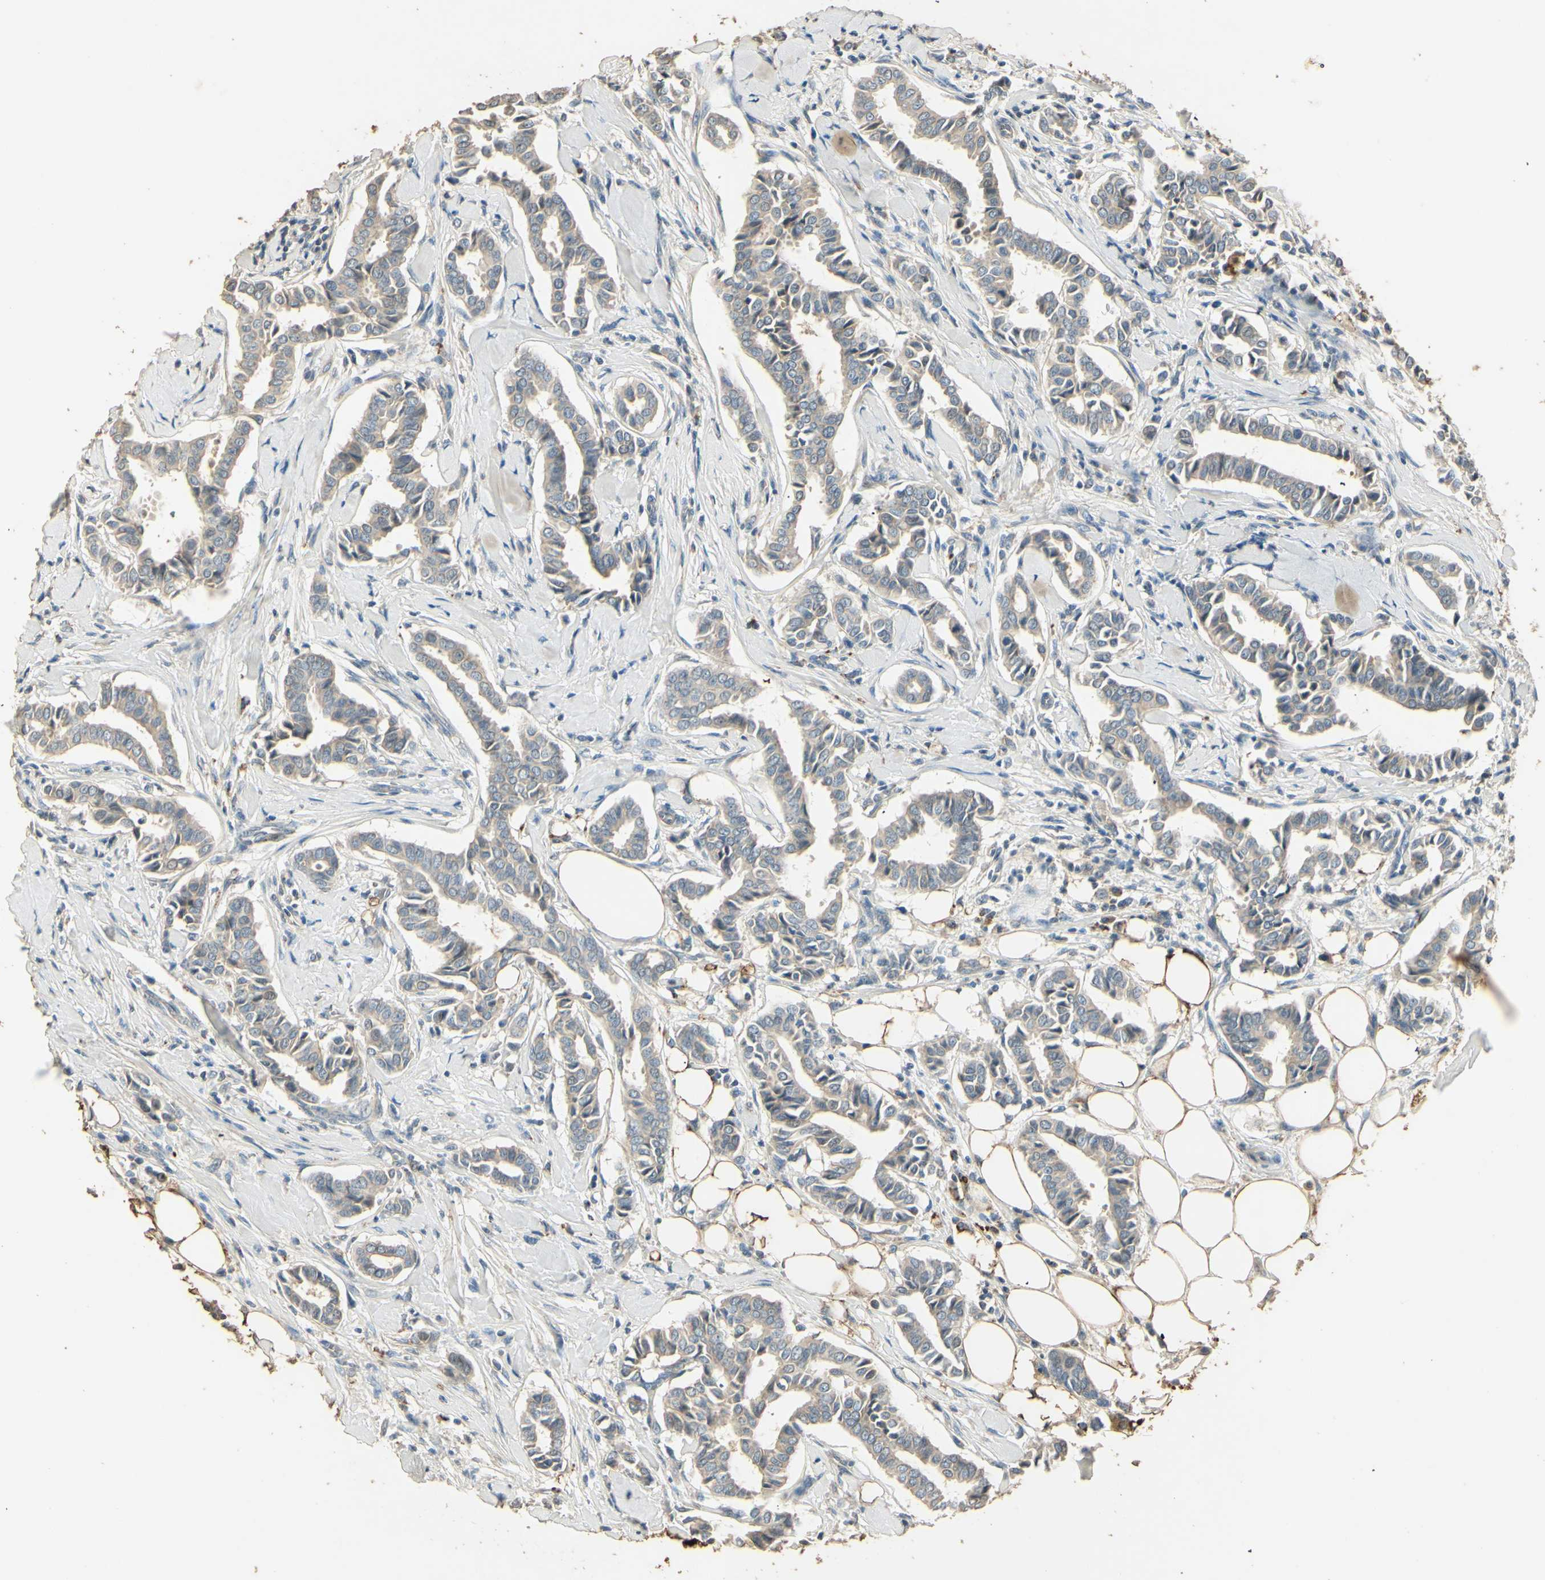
{"staining": {"intensity": "negative", "quantity": "none", "location": "none"}, "tissue": "head and neck cancer", "cell_type": "Tumor cells", "image_type": "cancer", "snomed": [{"axis": "morphology", "description": "Adenocarcinoma, NOS"}, {"axis": "topography", "description": "Salivary gland"}, {"axis": "topography", "description": "Head-Neck"}], "caption": "Immunohistochemistry histopathology image of human head and neck cancer (adenocarcinoma) stained for a protein (brown), which exhibits no staining in tumor cells.", "gene": "ARHGEF17", "patient": {"sex": "female", "age": 59}}